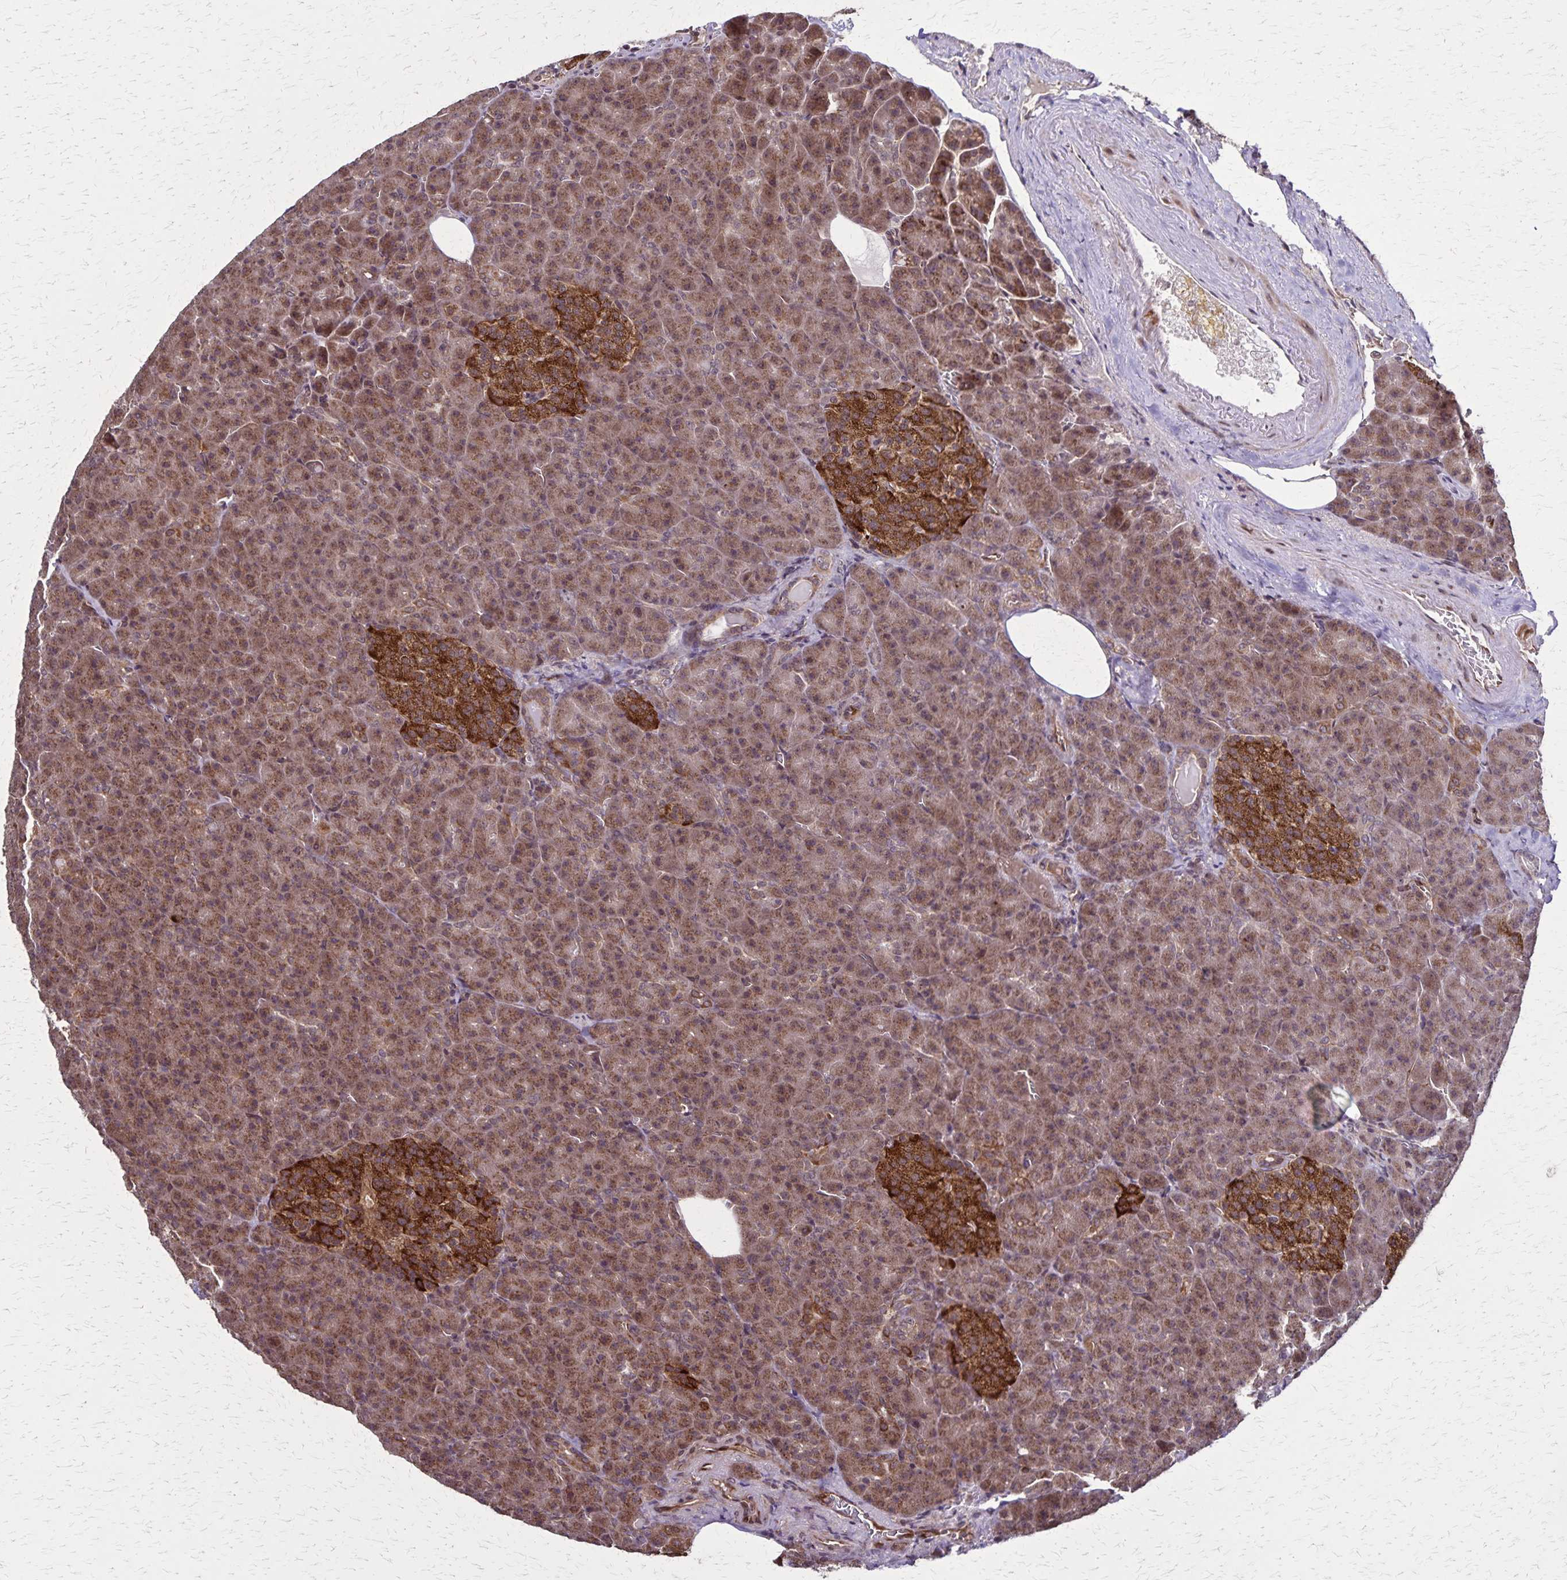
{"staining": {"intensity": "moderate", "quantity": ">75%", "location": "cytoplasmic/membranous"}, "tissue": "pancreas", "cell_type": "Exocrine glandular cells", "image_type": "normal", "snomed": [{"axis": "morphology", "description": "Normal tissue, NOS"}, {"axis": "topography", "description": "Pancreas"}], "caption": "The histopathology image exhibits immunohistochemical staining of benign pancreas. There is moderate cytoplasmic/membranous positivity is identified in approximately >75% of exocrine glandular cells.", "gene": "NFS1", "patient": {"sex": "female", "age": 74}}